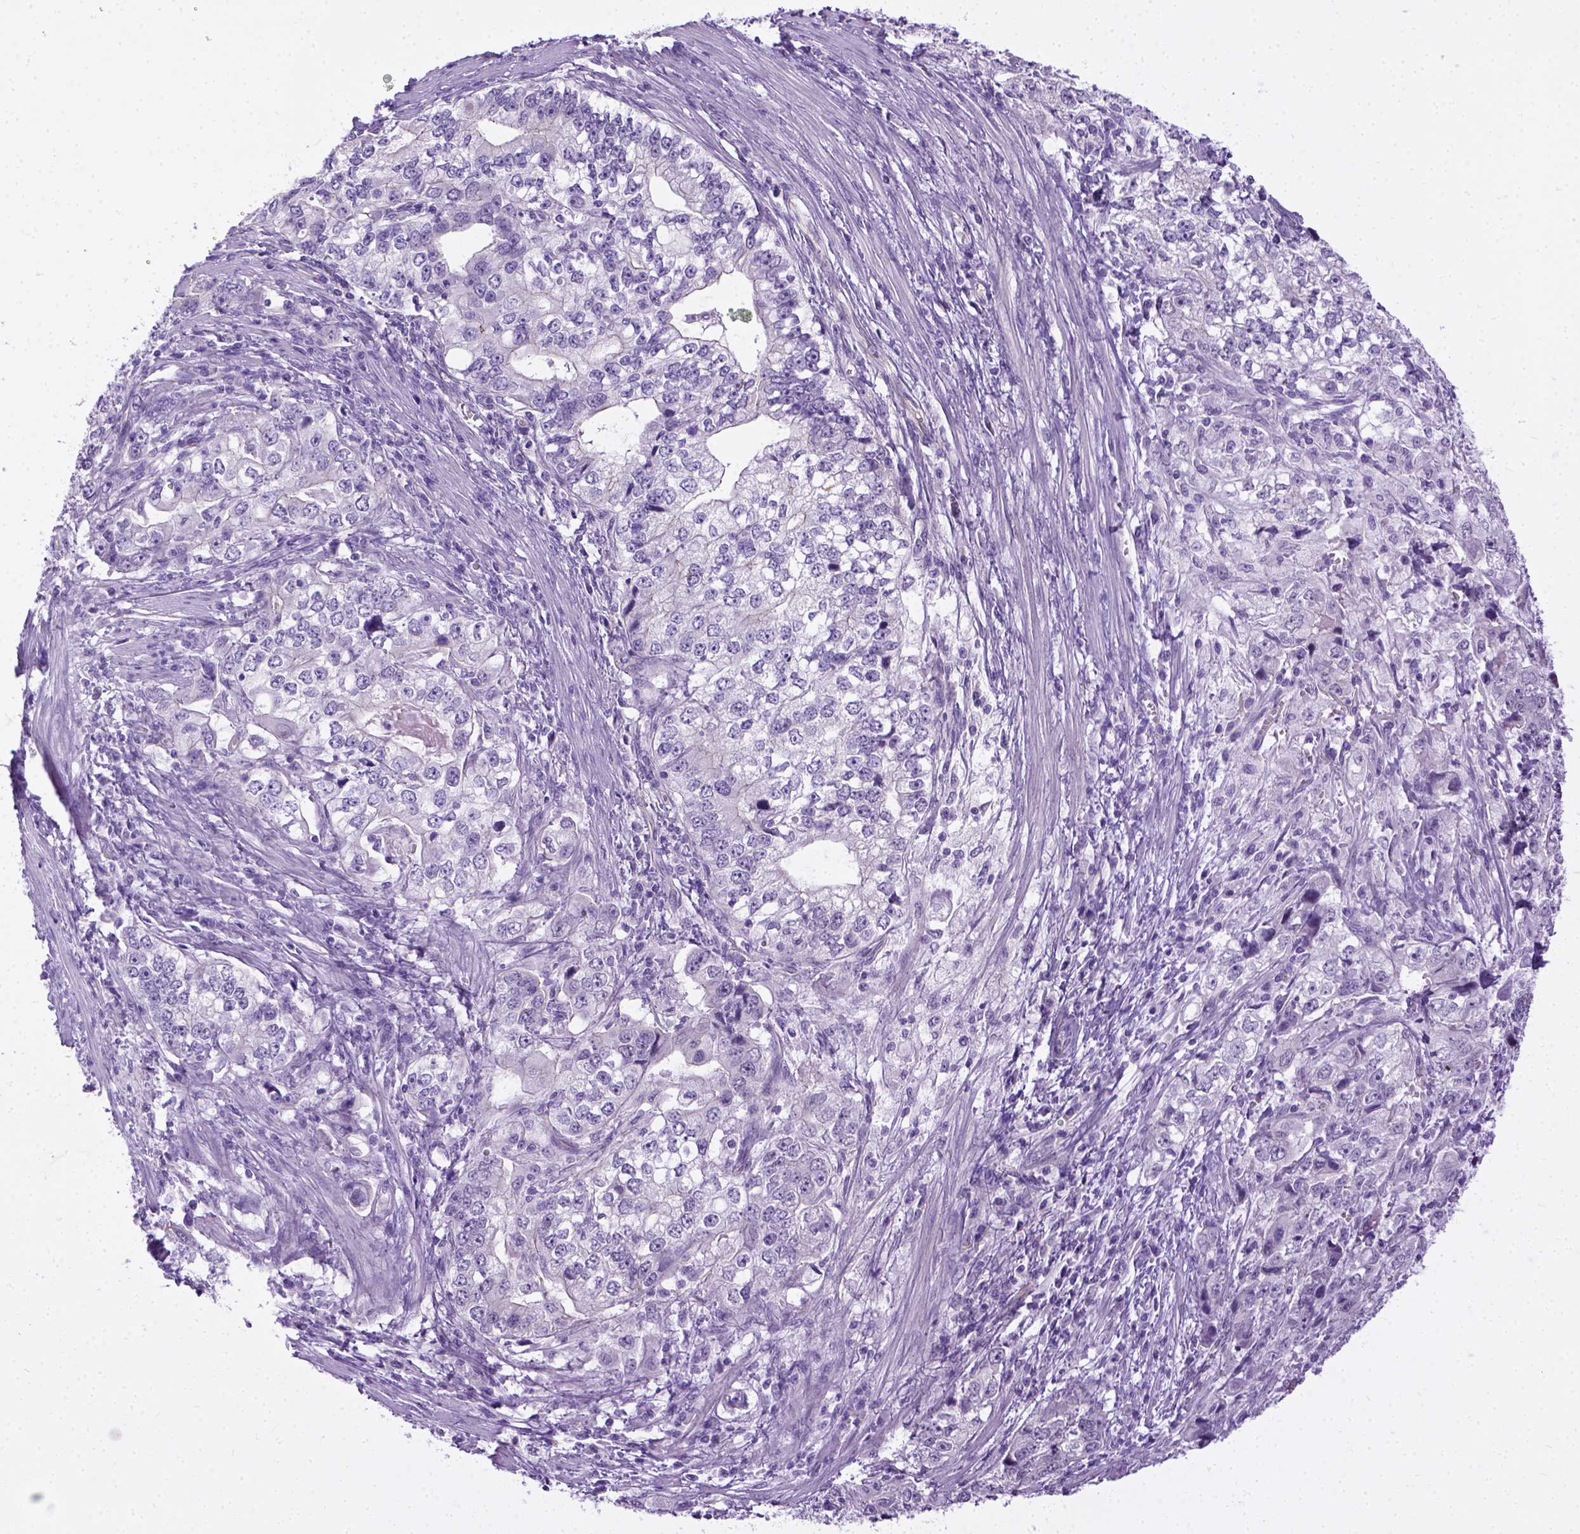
{"staining": {"intensity": "negative", "quantity": "none", "location": "none"}, "tissue": "stomach cancer", "cell_type": "Tumor cells", "image_type": "cancer", "snomed": [{"axis": "morphology", "description": "Adenocarcinoma, NOS"}, {"axis": "topography", "description": "Stomach, lower"}], "caption": "A high-resolution photomicrograph shows immunohistochemistry staining of stomach cancer, which reveals no significant expression in tumor cells. (DAB IHC, high magnification).", "gene": "ADGRF1", "patient": {"sex": "female", "age": 72}}